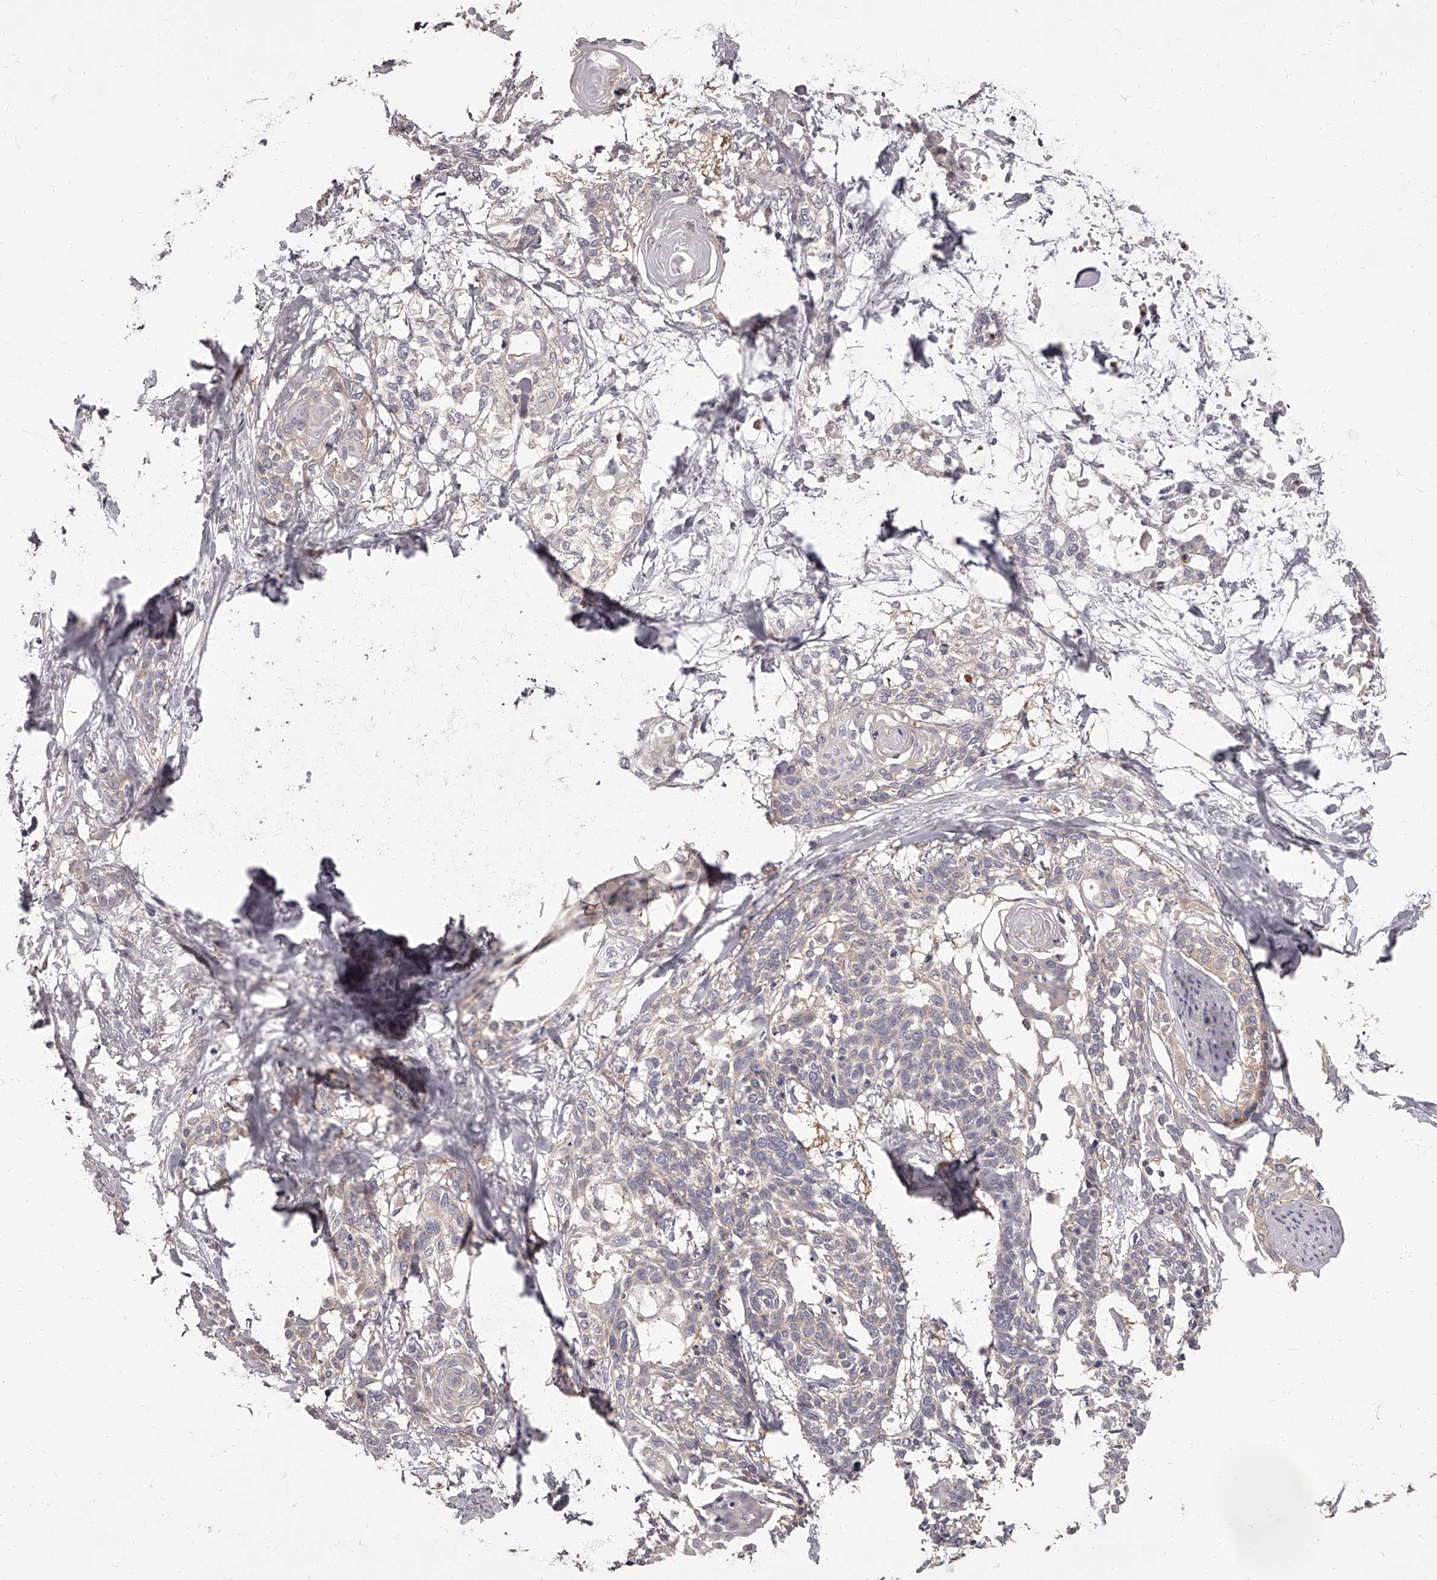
{"staining": {"intensity": "weak", "quantity": "<25%", "location": "cytoplasmic/membranous"}, "tissue": "cervical cancer", "cell_type": "Tumor cells", "image_type": "cancer", "snomed": [{"axis": "morphology", "description": "Squamous cell carcinoma, NOS"}, {"axis": "topography", "description": "Cervix"}], "caption": "This micrograph is of cervical squamous cell carcinoma stained with immunohistochemistry (IHC) to label a protein in brown with the nuclei are counter-stained blue. There is no positivity in tumor cells.", "gene": "APEH", "patient": {"sex": "female", "age": 57}}